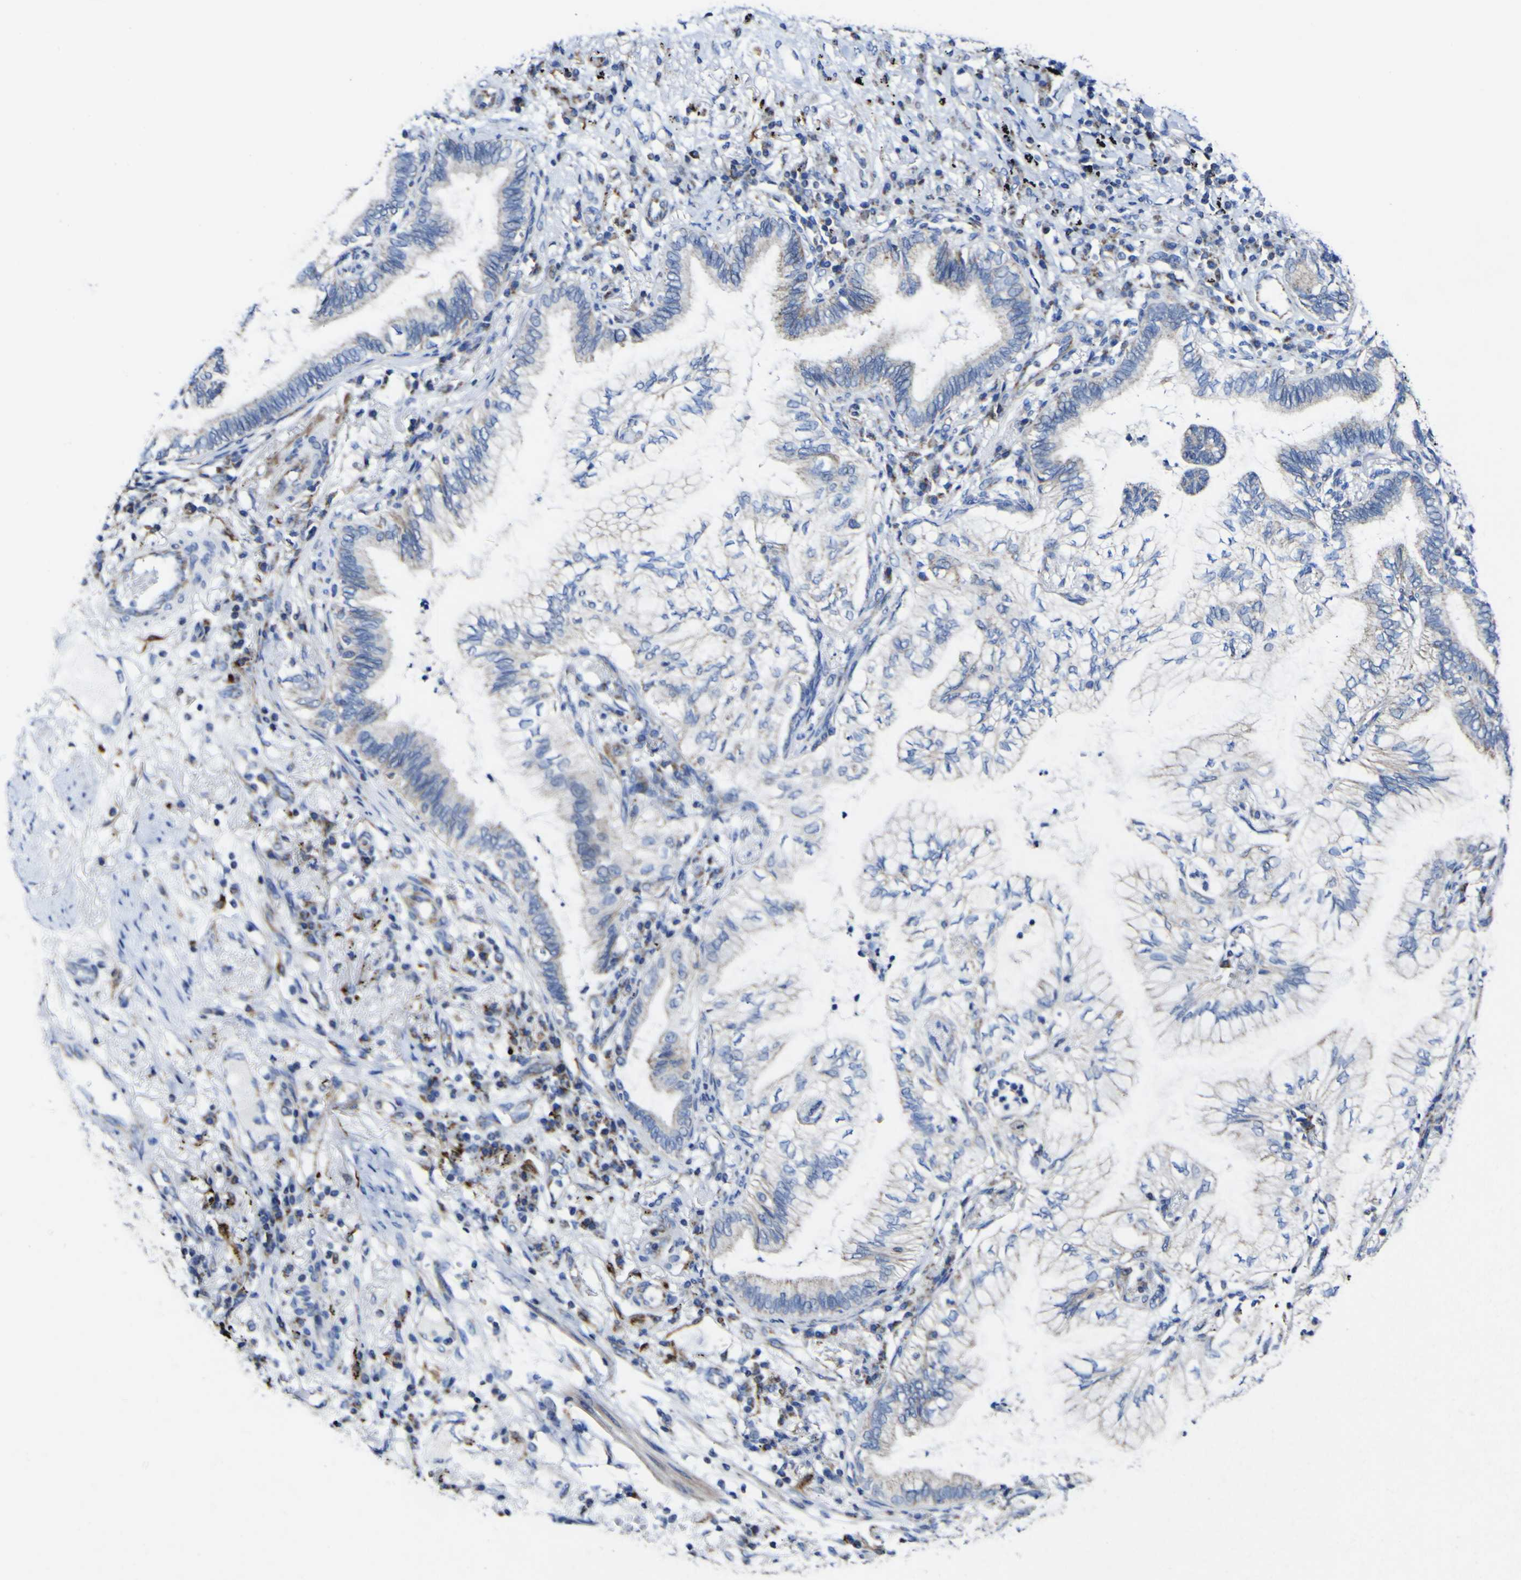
{"staining": {"intensity": "weak", "quantity": "<25%", "location": "cytoplasmic/membranous"}, "tissue": "lung cancer", "cell_type": "Tumor cells", "image_type": "cancer", "snomed": [{"axis": "morphology", "description": "Normal tissue, NOS"}, {"axis": "morphology", "description": "Adenocarcinoma, NOS"}, {"axis": "topography", "description": "Bronchus"}, {"axis": "topography", "description": "Lung"}], "caption": "This is an IHC image of human adenocarcinoma (lung). There is no positivity in tumor cells.", "gene": "CCDC90B", "patient": {"sex": "female", "age": 70}}